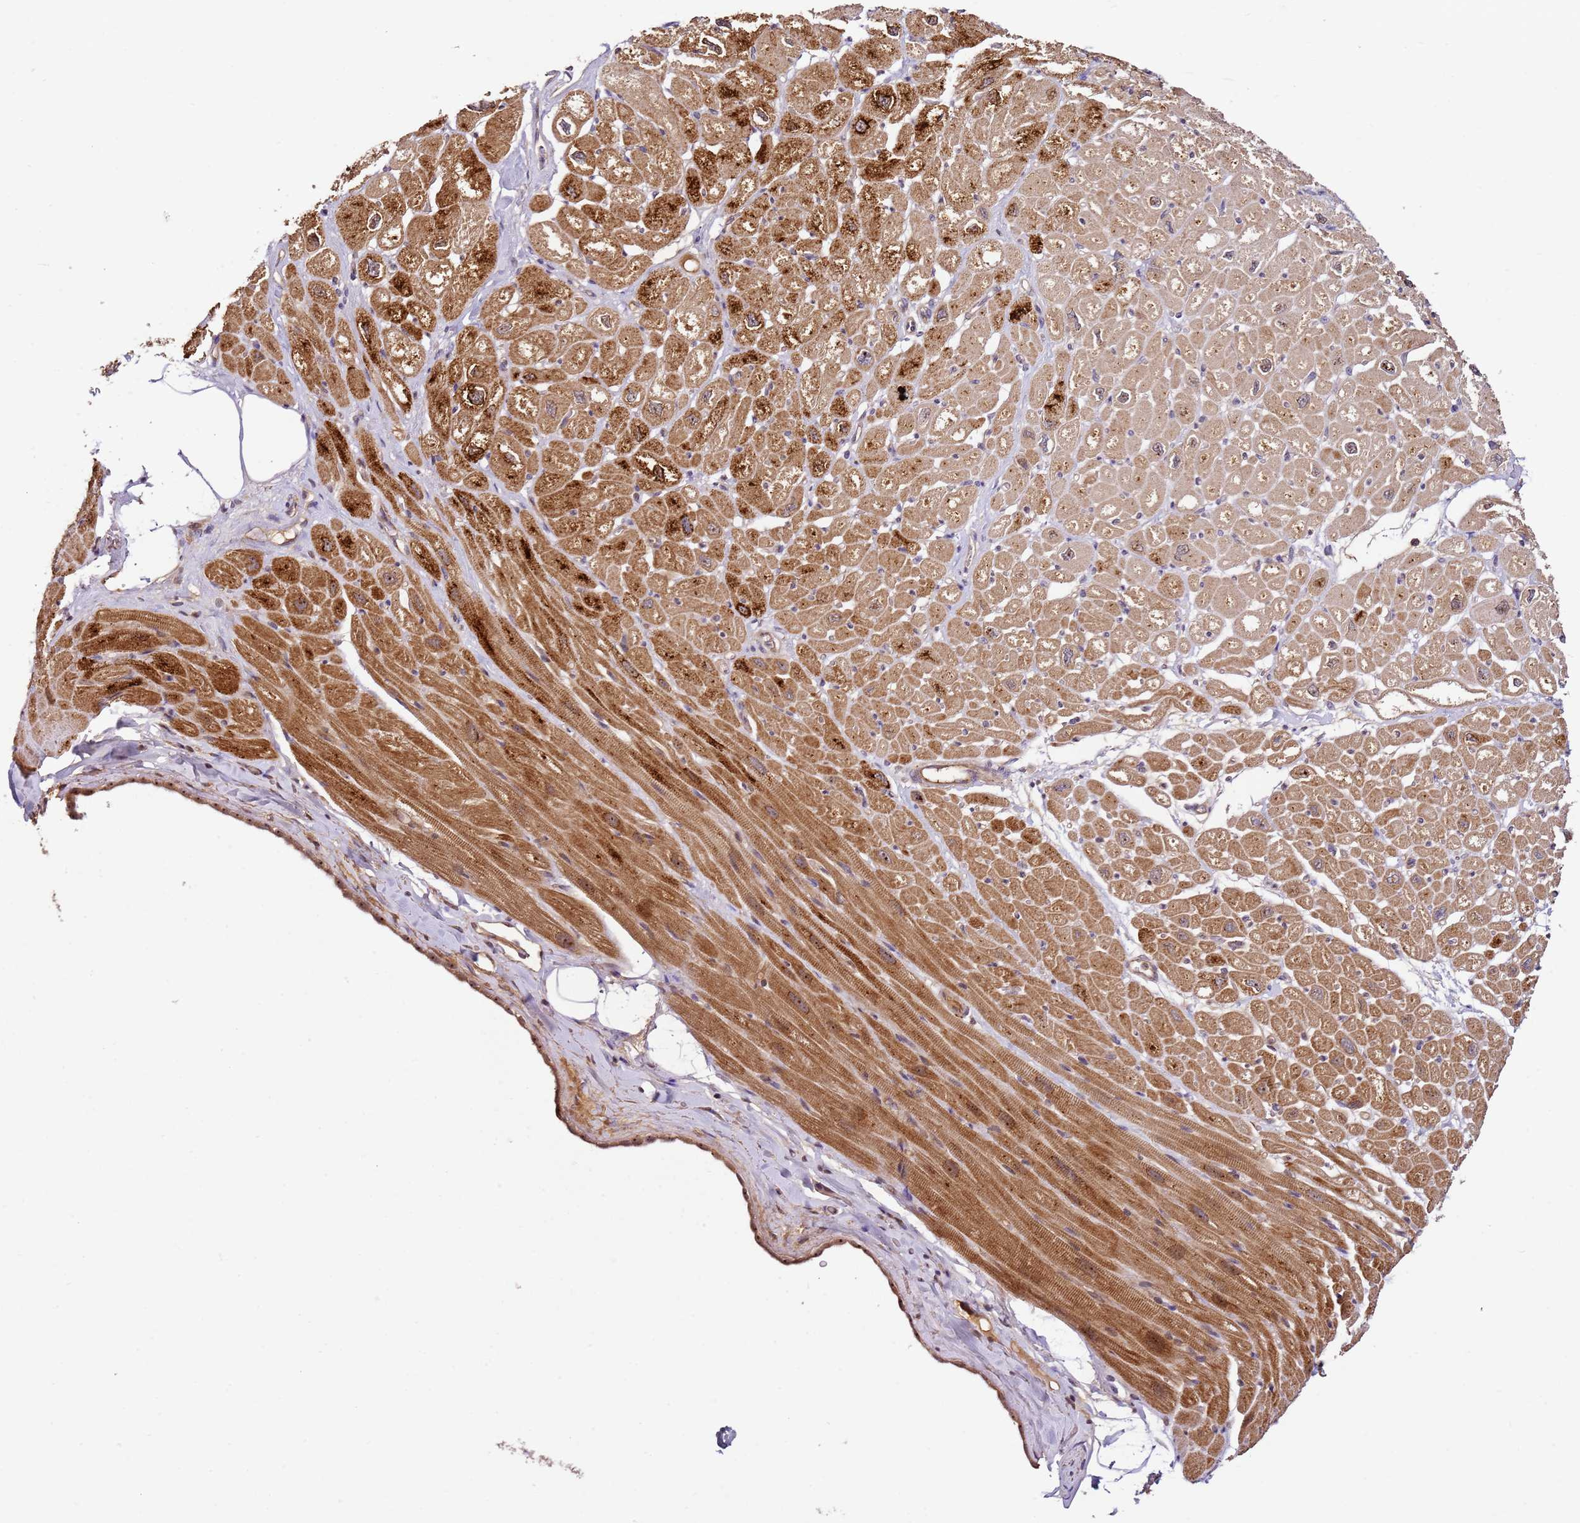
{"staining": {"intensity": "strong", "quantity": ">75%", "location": "cytoplasmic/membranous,nuclear"}, "tissue": "heart muscle", "cell_type": "Cardiomyocytes", "image_type": "normal", "snomed": [{"axis": "morphology", "description": "Normal tissue, NOS"}, {"axis": "topography", "description": "Heart"}], "caption": "Immunohistochemical staining of normal heart muscle demonstrates strong cytoplasmic/membranous,nuclear protein expression in about >75% of cardiomyocytes.", "gene": "DDX27", "patient": {"sex": "male", "age": 50}}